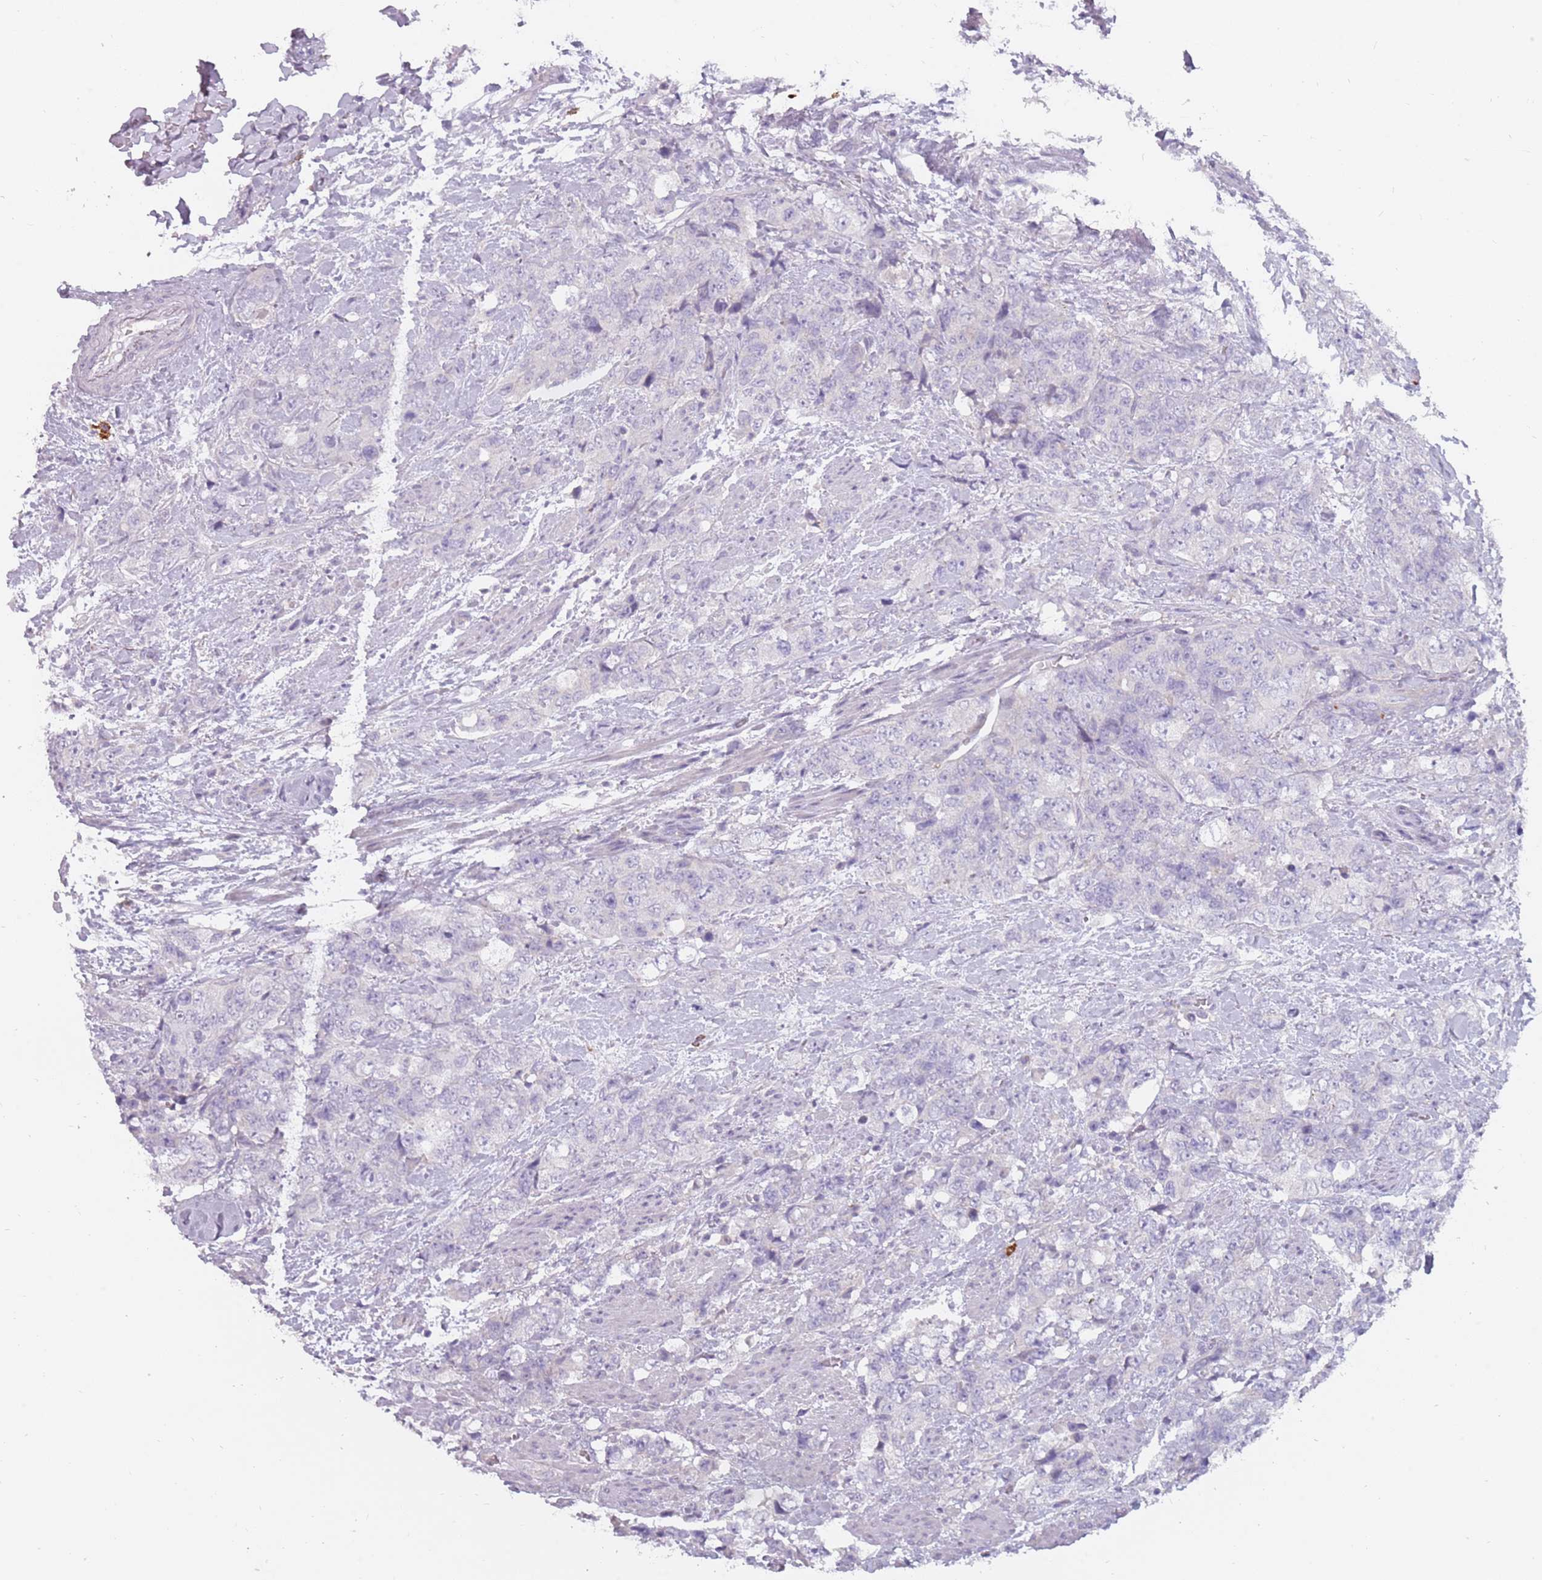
{"staining": {"intensity": "negative", "quantity": "none", "location": "none"}, "tissue": "urothelial cancer", "cell_type": "Tumor cells", "image_type": "cancer", "snomed": [{"axis": "morphology", "description": "Urothelial carcinoma, High grade"}, {"axis": "topography", "description": "Urinary bladder"}], "caption": "Immunohistochemistry photomicrograph of neoplastic tissue: human urothelial cancer stained with DAB (3,3'-diaminobenzidine) displays no significant protein staining in tumor cells.", "gene": "DDX4", "patient": {"sex": "female", "age": 78}}